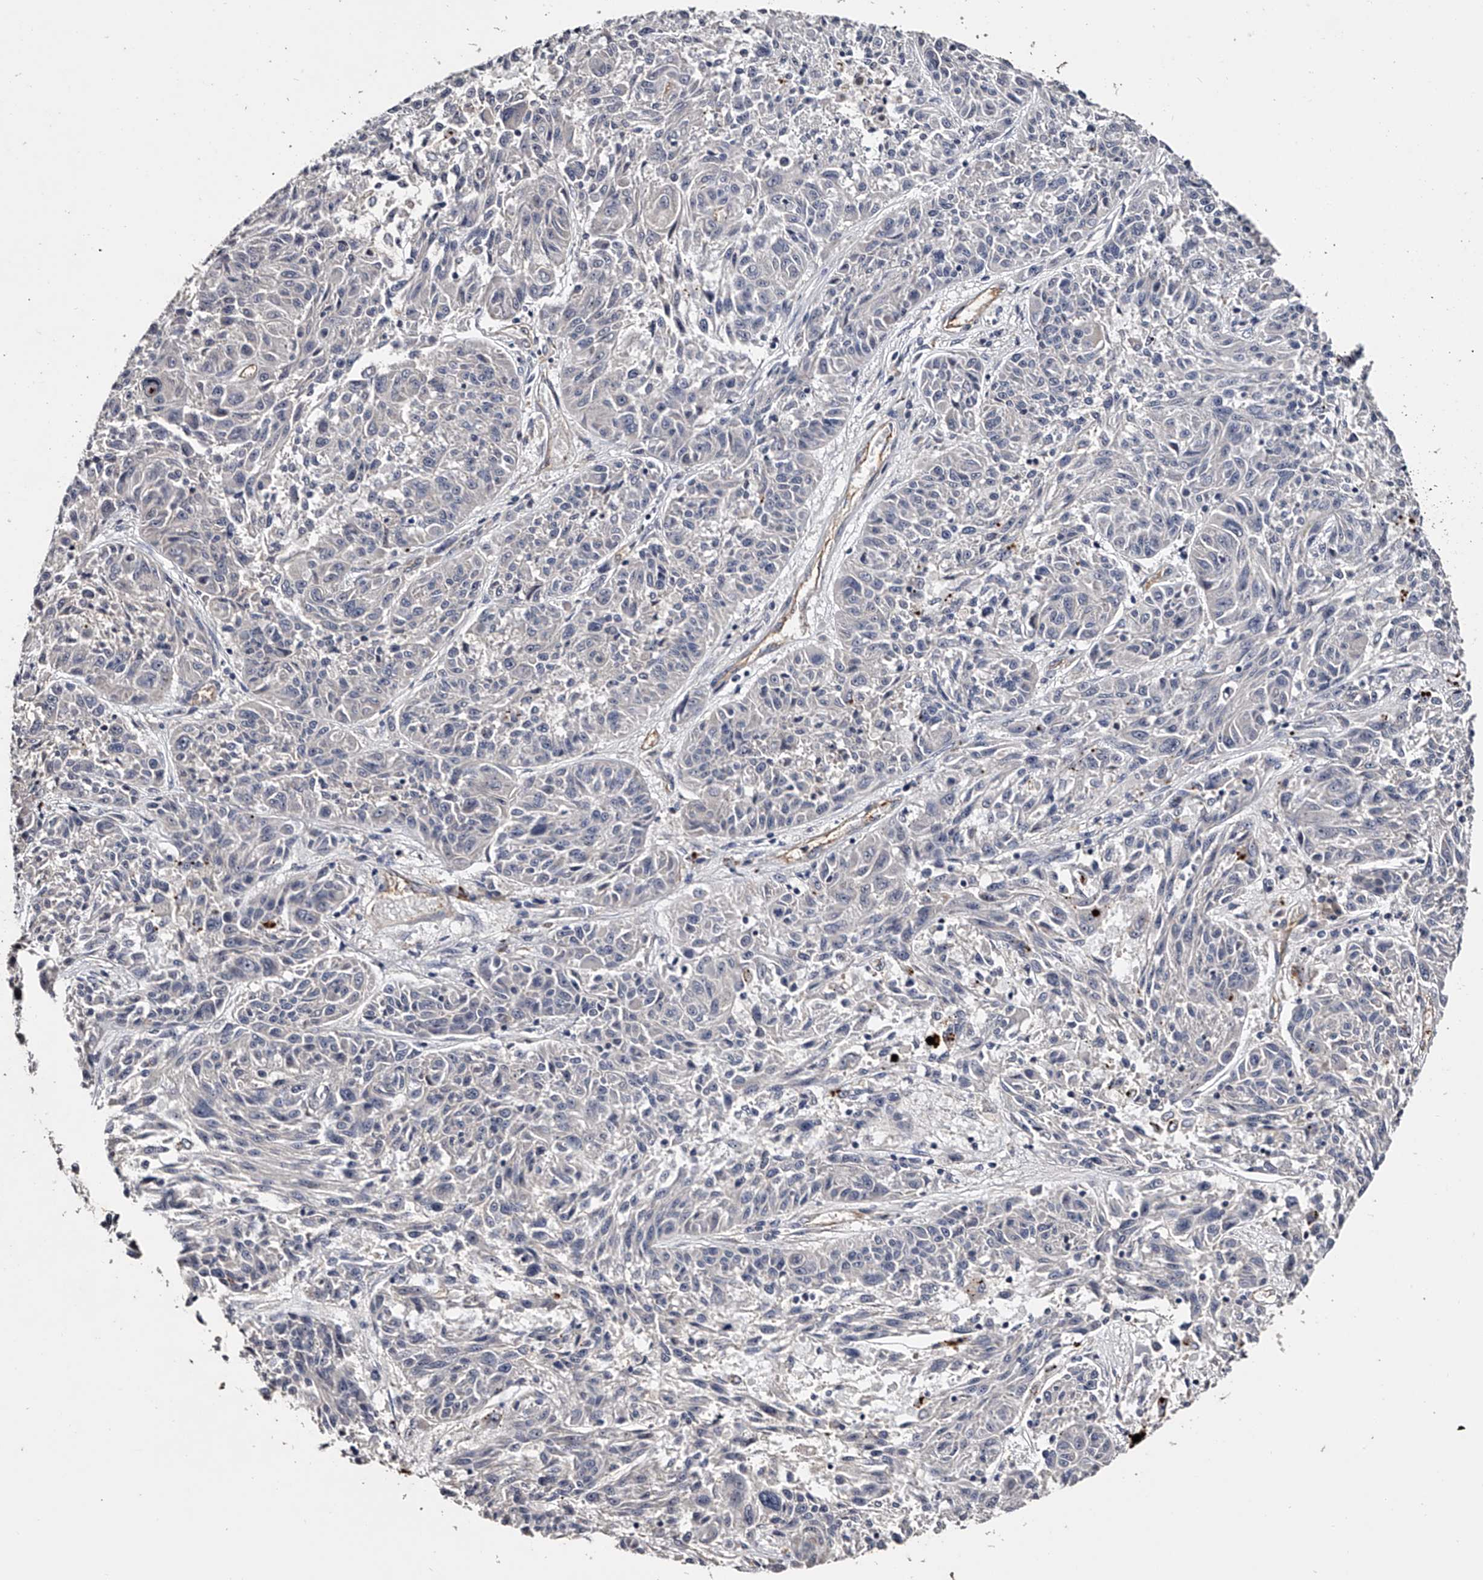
{"staining": {"intensity": "negative", "quantity": "none", "location": "none"}, "tissue": "melanoma", "cell_type": "Tumor cells", "image_type": "cancer", "snomed": [{"axis": "morphology", "description": "Malignant melanoma, NOS"}, {"axis": "topography", "description": "Skin"}], "caption": "Malignant melanoma was stained to show a protein in brown. There is no significant positivity in tumor cells.", "gene": "MDN1", "patient": {"sex": "male", "age": 53}}